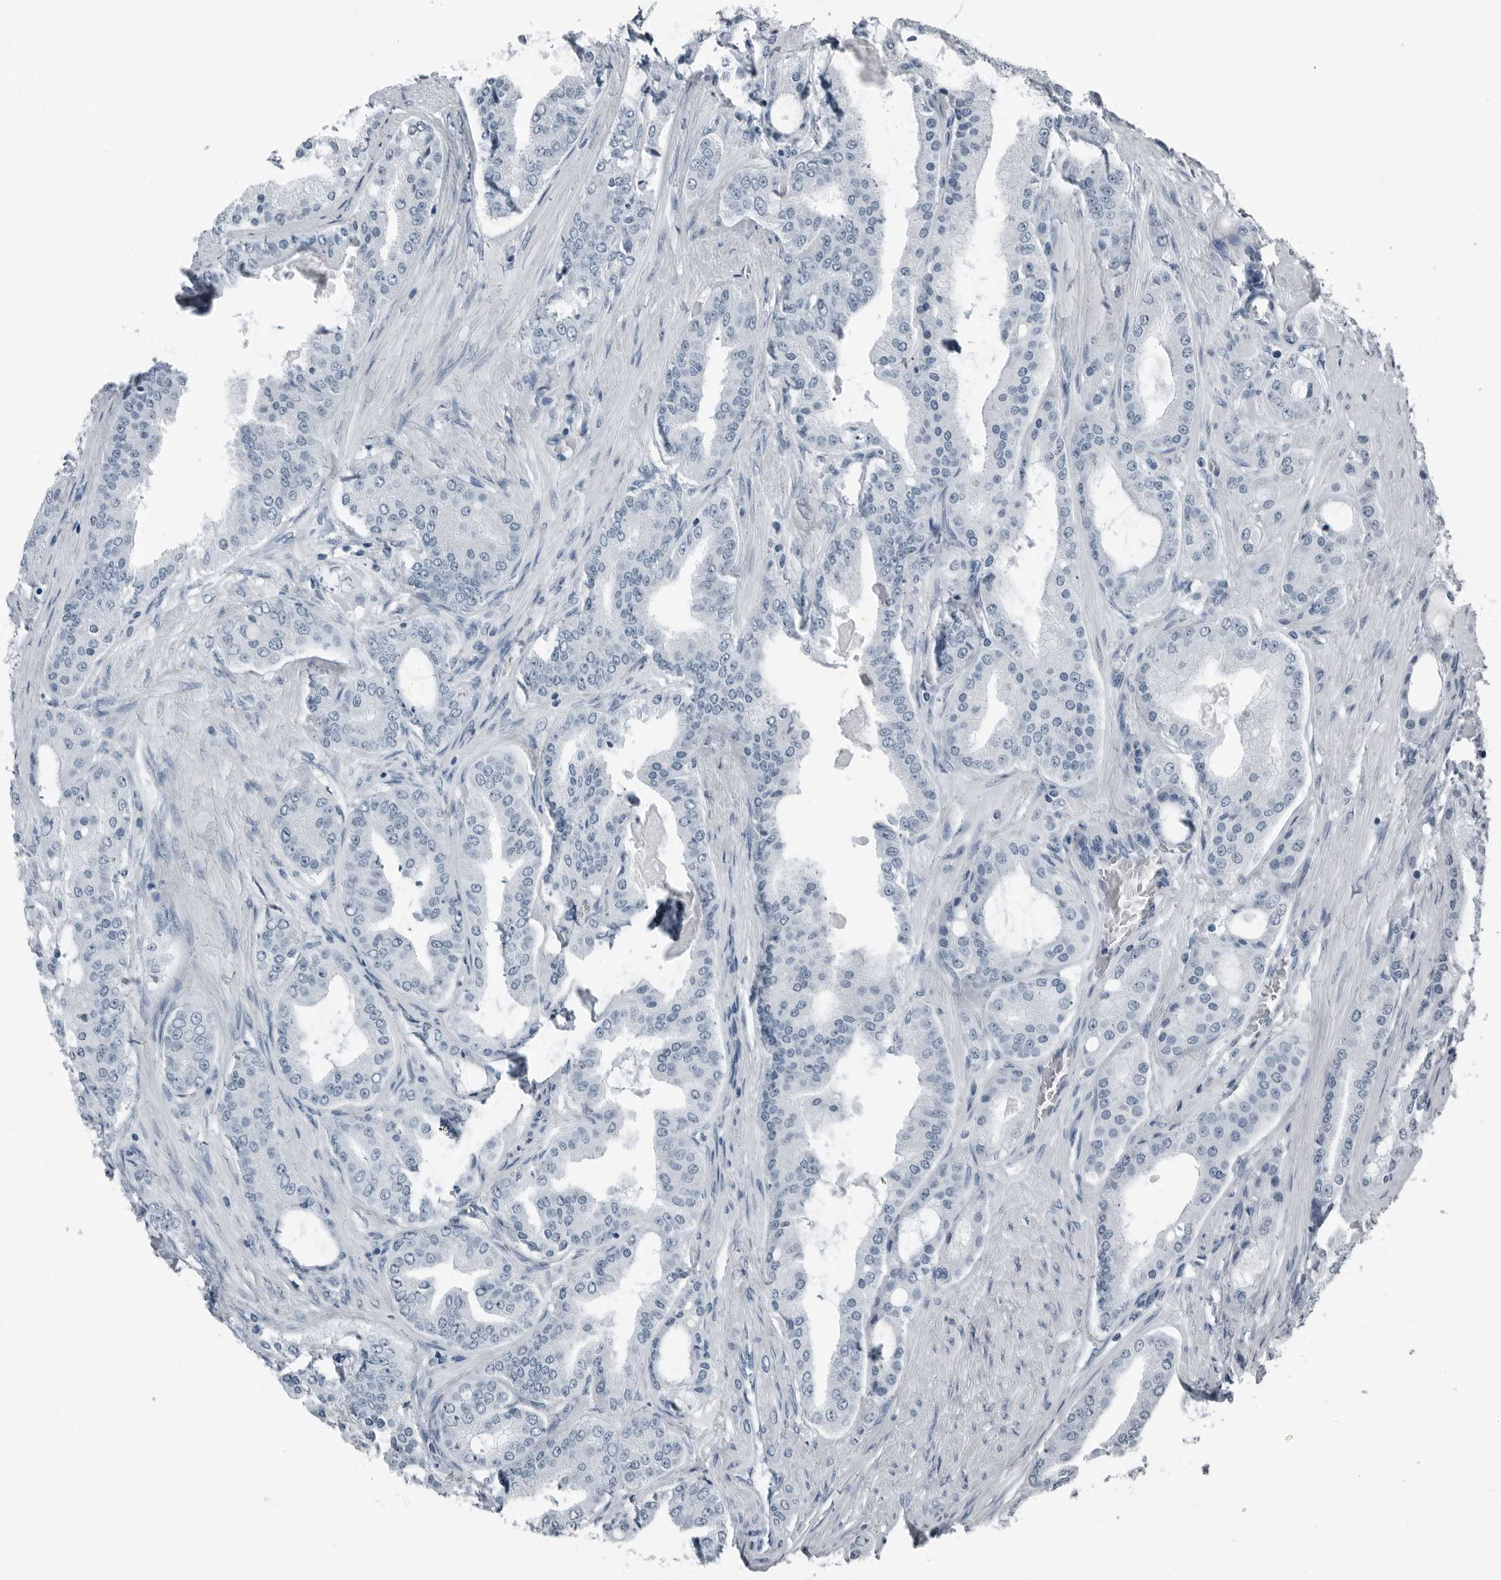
{"staining": {"intensity": "negative", "quantity": "none", "location": "none"}, "tissue": "prostate cancer", "cell_type": "Tumor cells", "image_type": "cancer", "snomed": [{"axis": "morphology", "description": "Adenocarcinoma, High grade"}, {"axis": "topography", "description": "Prostate"}], "caption": "IHC histopathology image of prostate cancer stained for a protein (brown), which demonstrates no staining in tumor cells.", "gene": "PRSS1", "patient": {"sex": "male", "age": 60}}